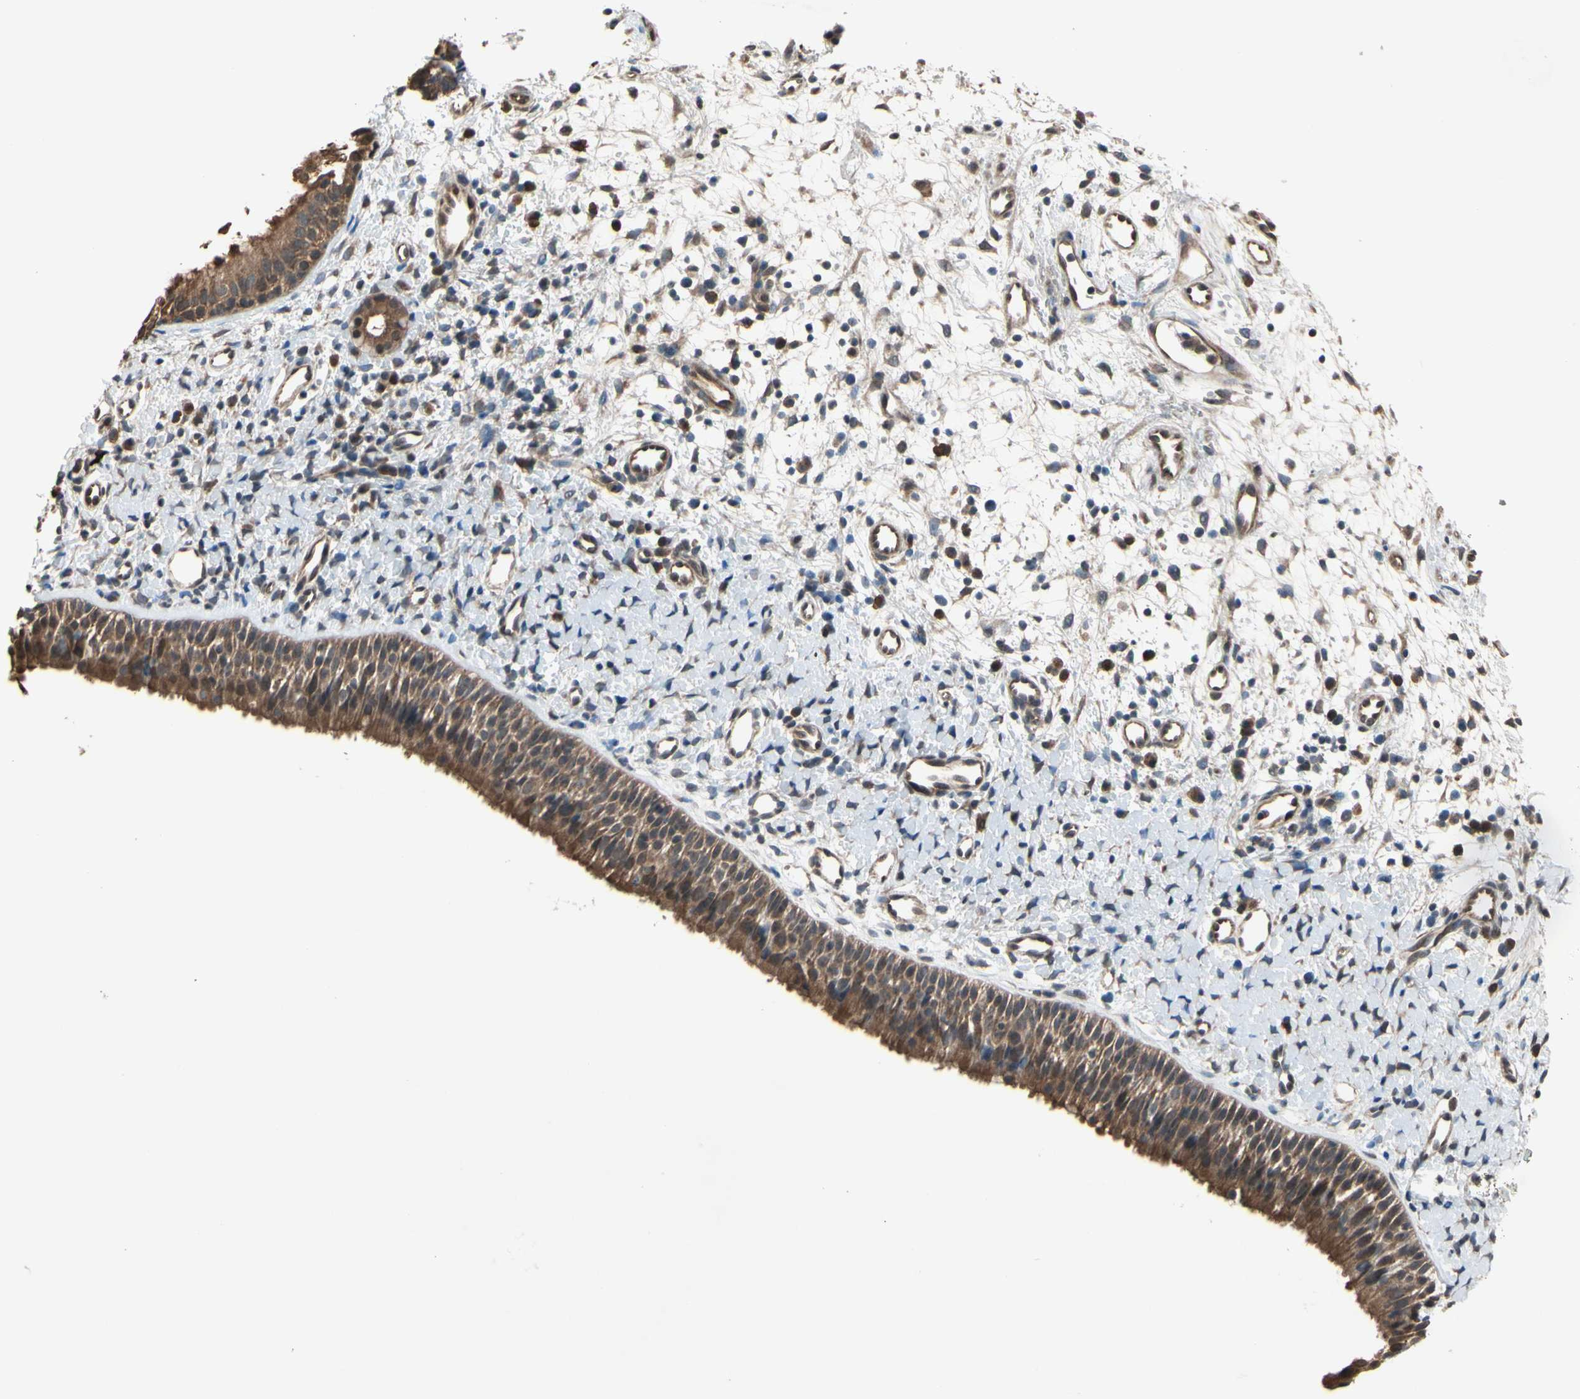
{"staining": {"intensity": "strong", "quantity": ">75%", "location": "cytoplasmic/membranous"}, "tissue": "nasopharynx", "cell_type": "Respiratory epithelial cells", "image_type": "normal", "snomed": [{"axis": "morphology", "description": "Normal tissue, NOS"}, {"axis": "topography", "description": "Nasopharynx"}], "caption": "Immunohistochemistry micrograph of normal human nasopharynx stained for a protein (brown), which reveals high levels of strong cytoplasmic/membranous positivity in approximately >75% of respiratory epithelial cells.", "gene": "PNPLA7", "patient": {"sex": "male", "age": 22}}